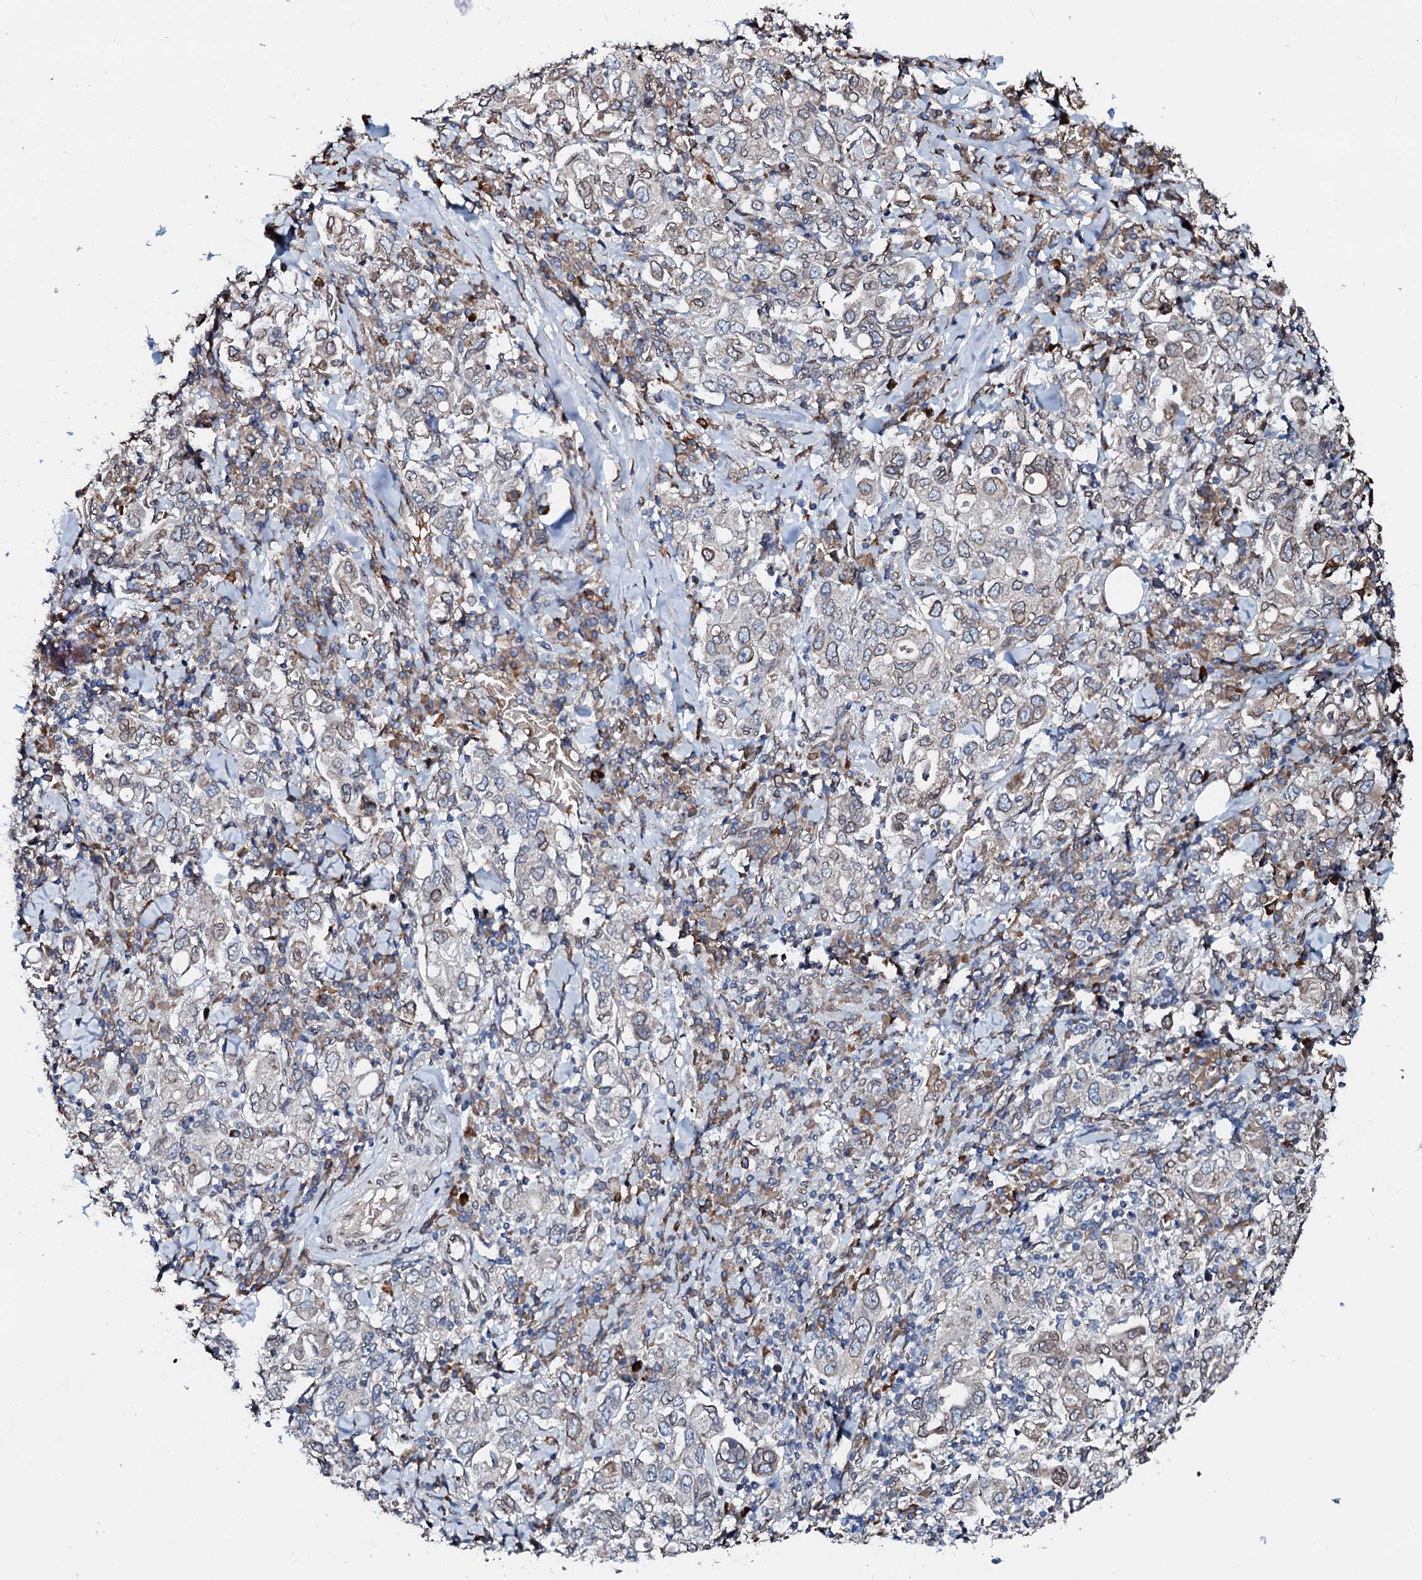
{"staining": {"intensity": "moderate", "quantity": "<25%", "location": "cytoplasmic/membranous,nuclear"}, "tissue": "stomach cancer", "cell_type": "Tumor cells", "image_type": "cancer", "snomed": [{"axis": "morphology", "description": "Adenocarcinoma, NOS"}, {"axis": "topography", "description": "Stomach, upper"}], "caption": "This is a micrograph of immunohistochemistry staining of stomach cancer (adenocarcinoma), which shows moderate expression in the cytoplasmic/membranous and nuclear of tumor cells.", "gene": "NRP2", "patient": {"sex": "male", "age": 62}}